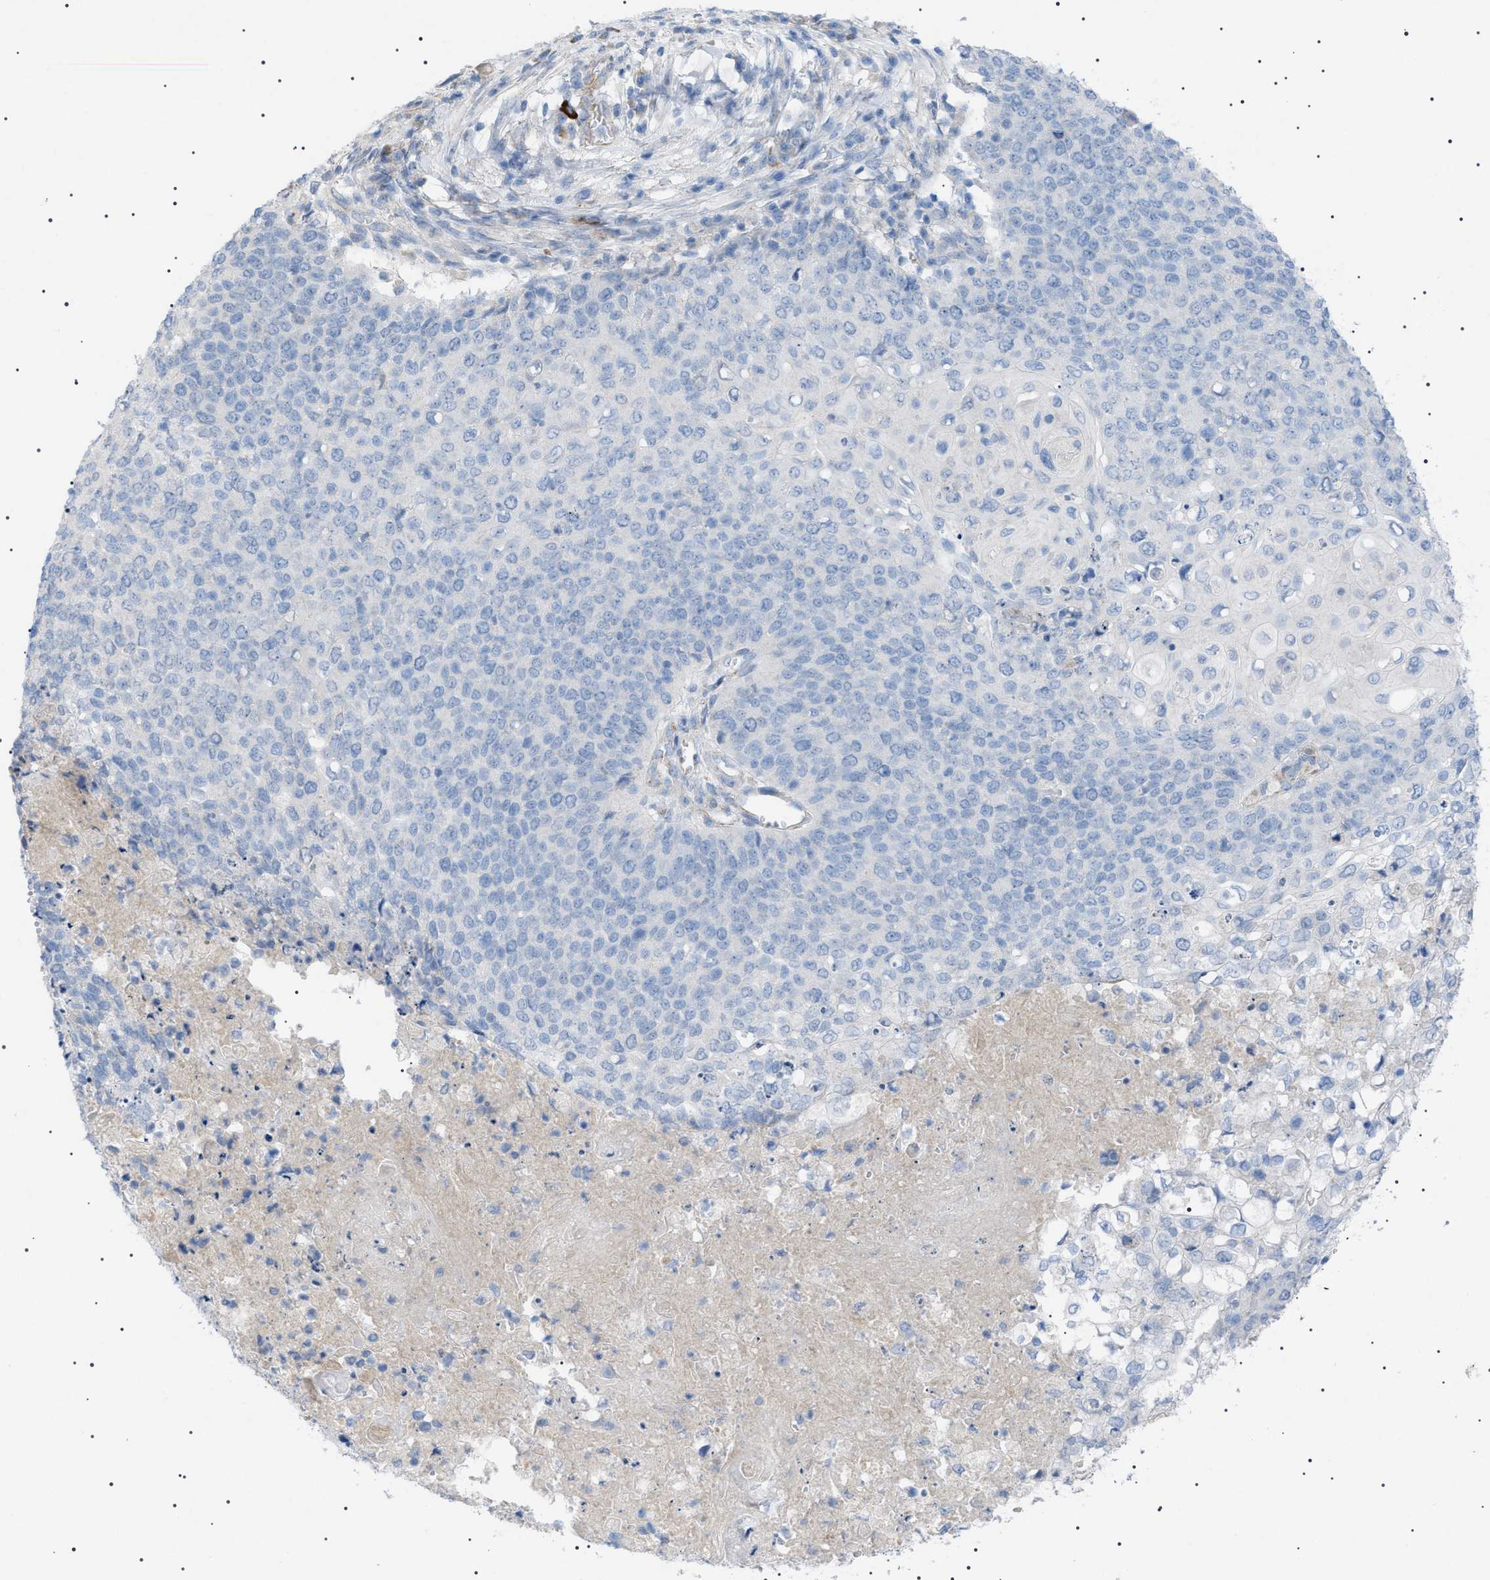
{"staining": {"intensity": "negative", "quantity": "none", "location": "none"}, "tissue": "cervical cancer", "cell_type": "Tumor cells", "image_type": "cancer", "snomed": [{"axis": "morphology", "description": "Squamous cell carcinoma, NOS"}, {"axis": "topography", "description": "Cervix"}], "caption": "This is an IHC photomicrograph of cervical cancer. There is no expression in tumor cells.", "gene": "ADAMTS1", "patient": {"sex": "female", "age": 39}}